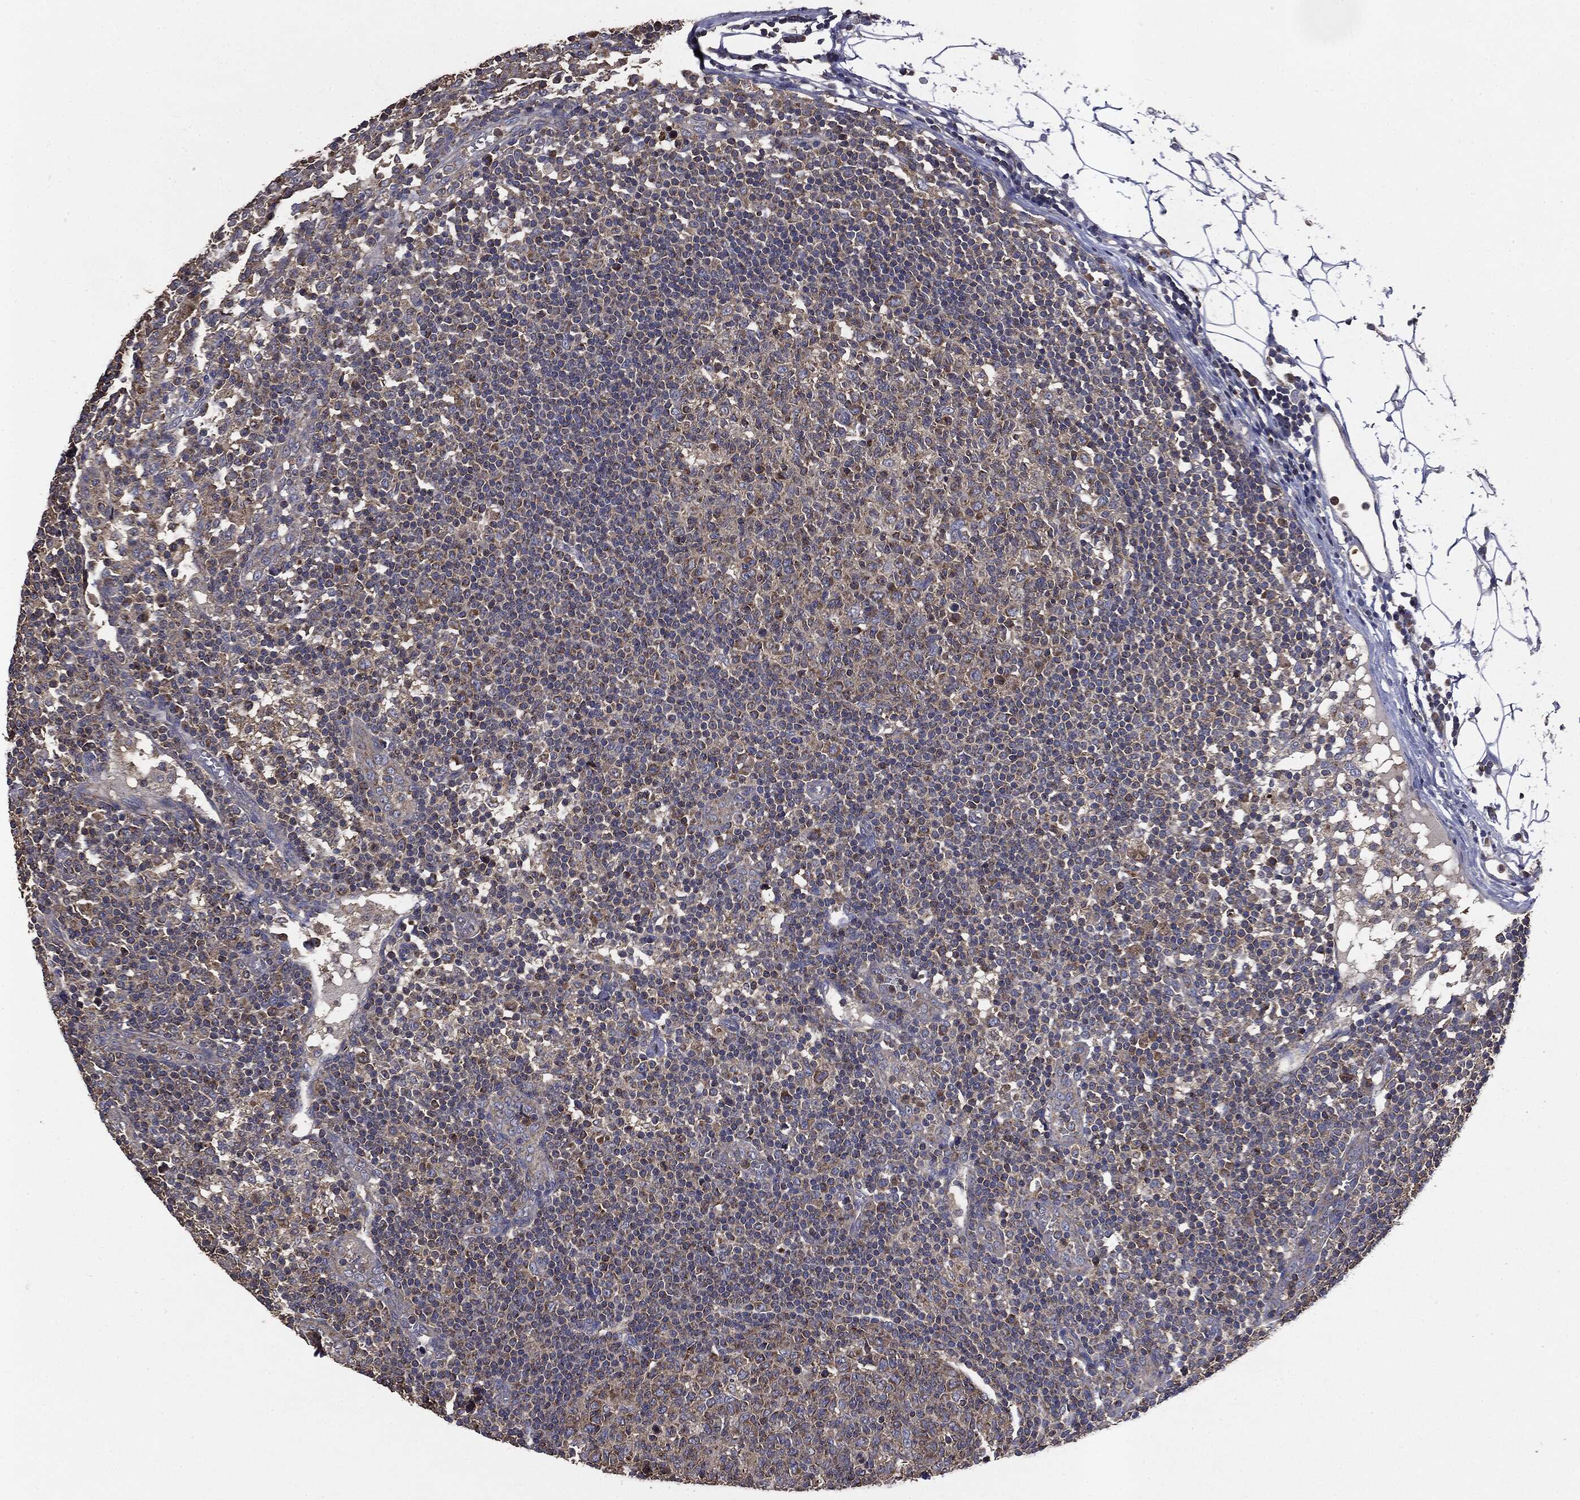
{"staining": {"intensity": "moderate", "quantity": "<25%", "location": "cytoplasmic/membranous"}, "tissue": "lymph node", "cell_type": "Germinal center cells", "image_type": "normal", "snomed": [{"axis": "morphology", "description": "Normal tissue, NOS"}, {"axis": "topography", "description": "Lymph node"}, {"axis": "topography", "description": "Salivary gland"}], "caption": "Immunohistochemical staining of unremarkable lymph node shows moderate cytoplasmic/membranous protein positivity in about <25% of germinal center cells.", "gene": "MAPK6", "patient": {"sex": "male", "age": 83}}